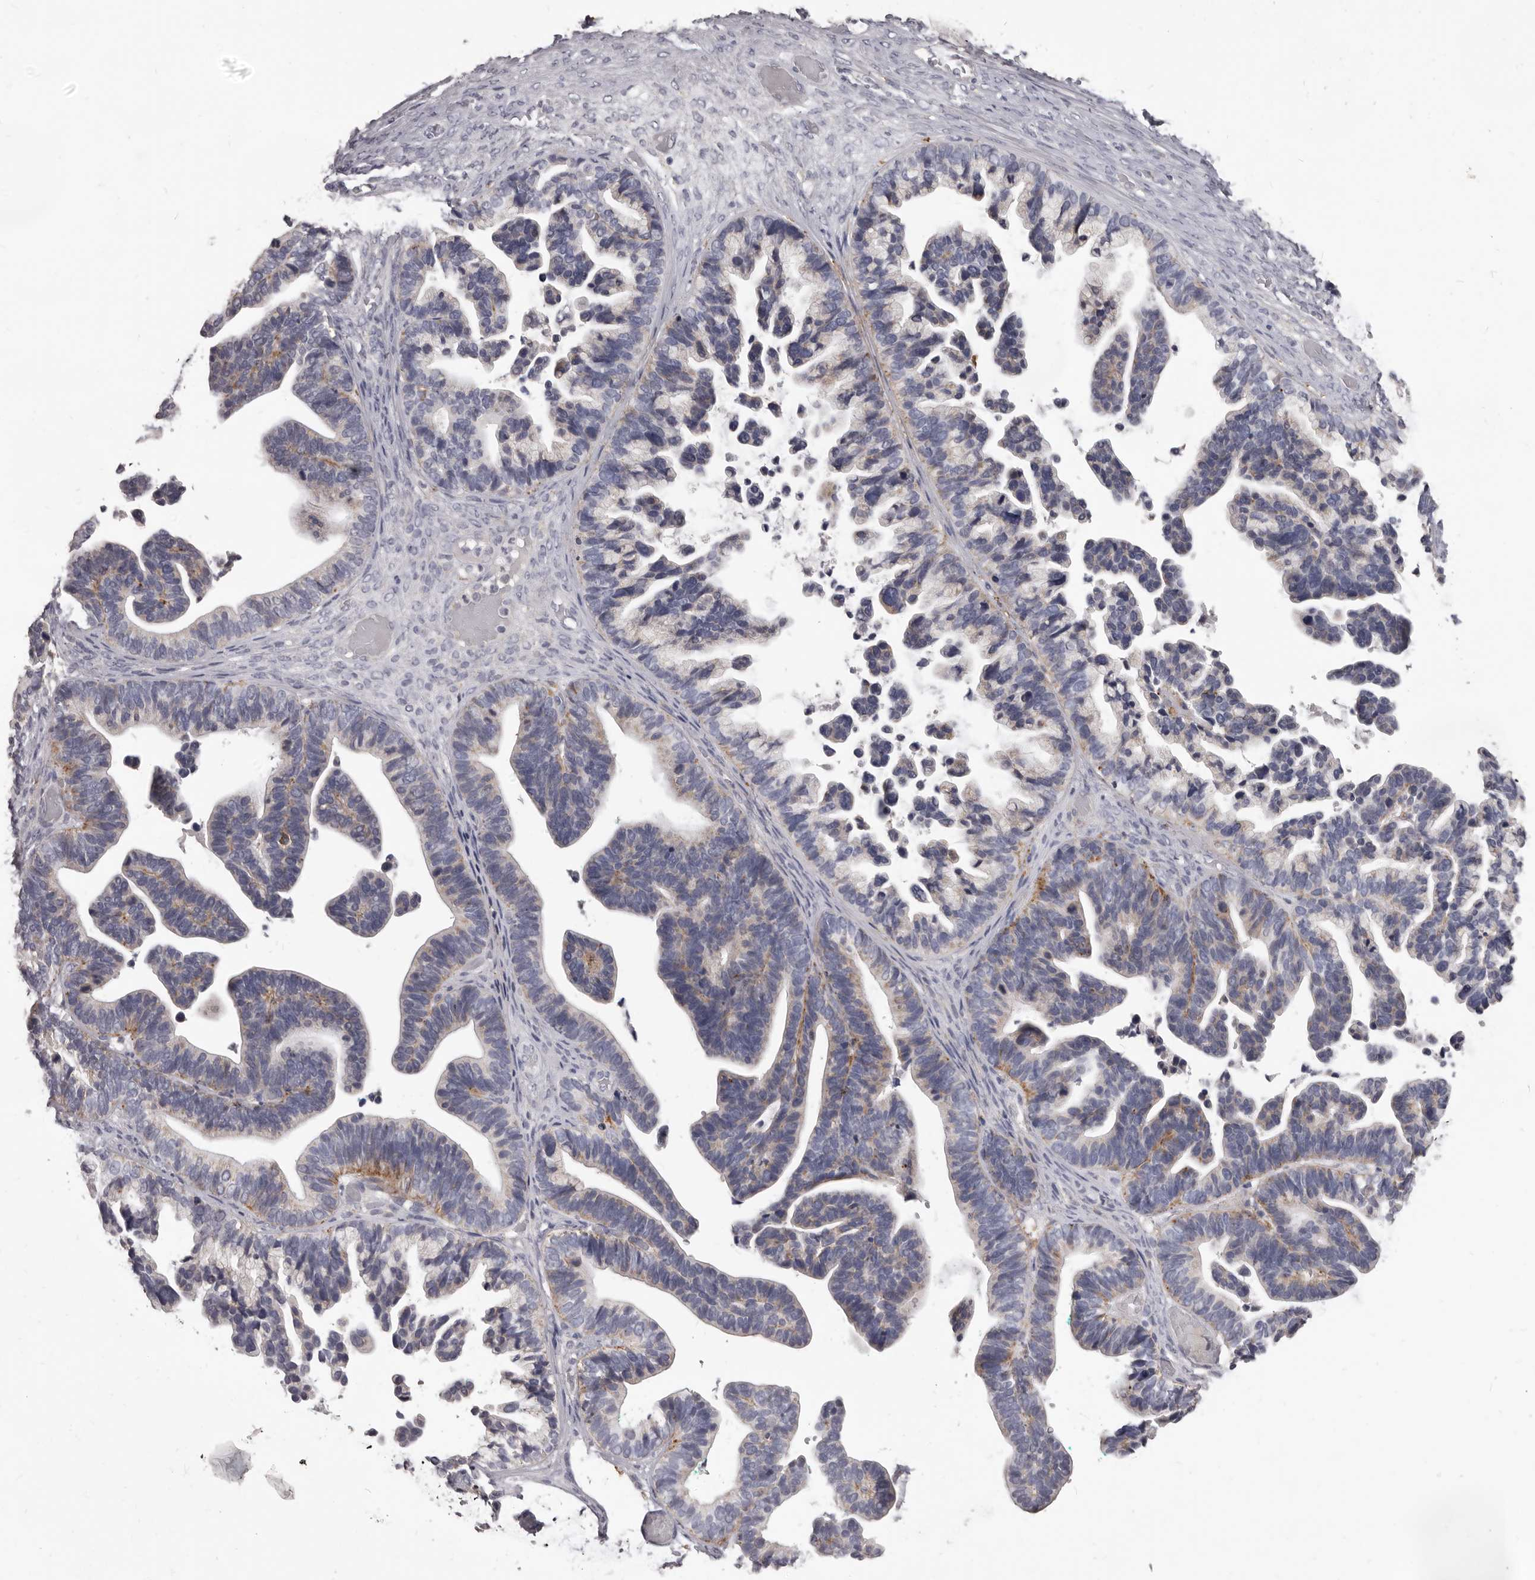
{"staining": {"intensity": "moderate", "quantity": "<25%", "location": "cytoplasmic/membranous"}, "tissue": "ovarian cancer", "cell_type": "Tumor cells", "image_type": "cancer", "snomed": [{"axis": "morphology", "description": "Cystadenocarcinoma, serous, NOS"}, {"axis": "topography", "description": "Ovary"}], "caption": "DAB immunohistochemical staining of human ovarian cancer displays moderate cytoplasmic/membranous protein expression in approximately <25% of tumor cells. (DAB (3,3'-diaminobenzidine) IHC with brightfield microscopy, high magnification).", "gene": "PI4K2A", "patient": {"sex": "female", "age": 56}}